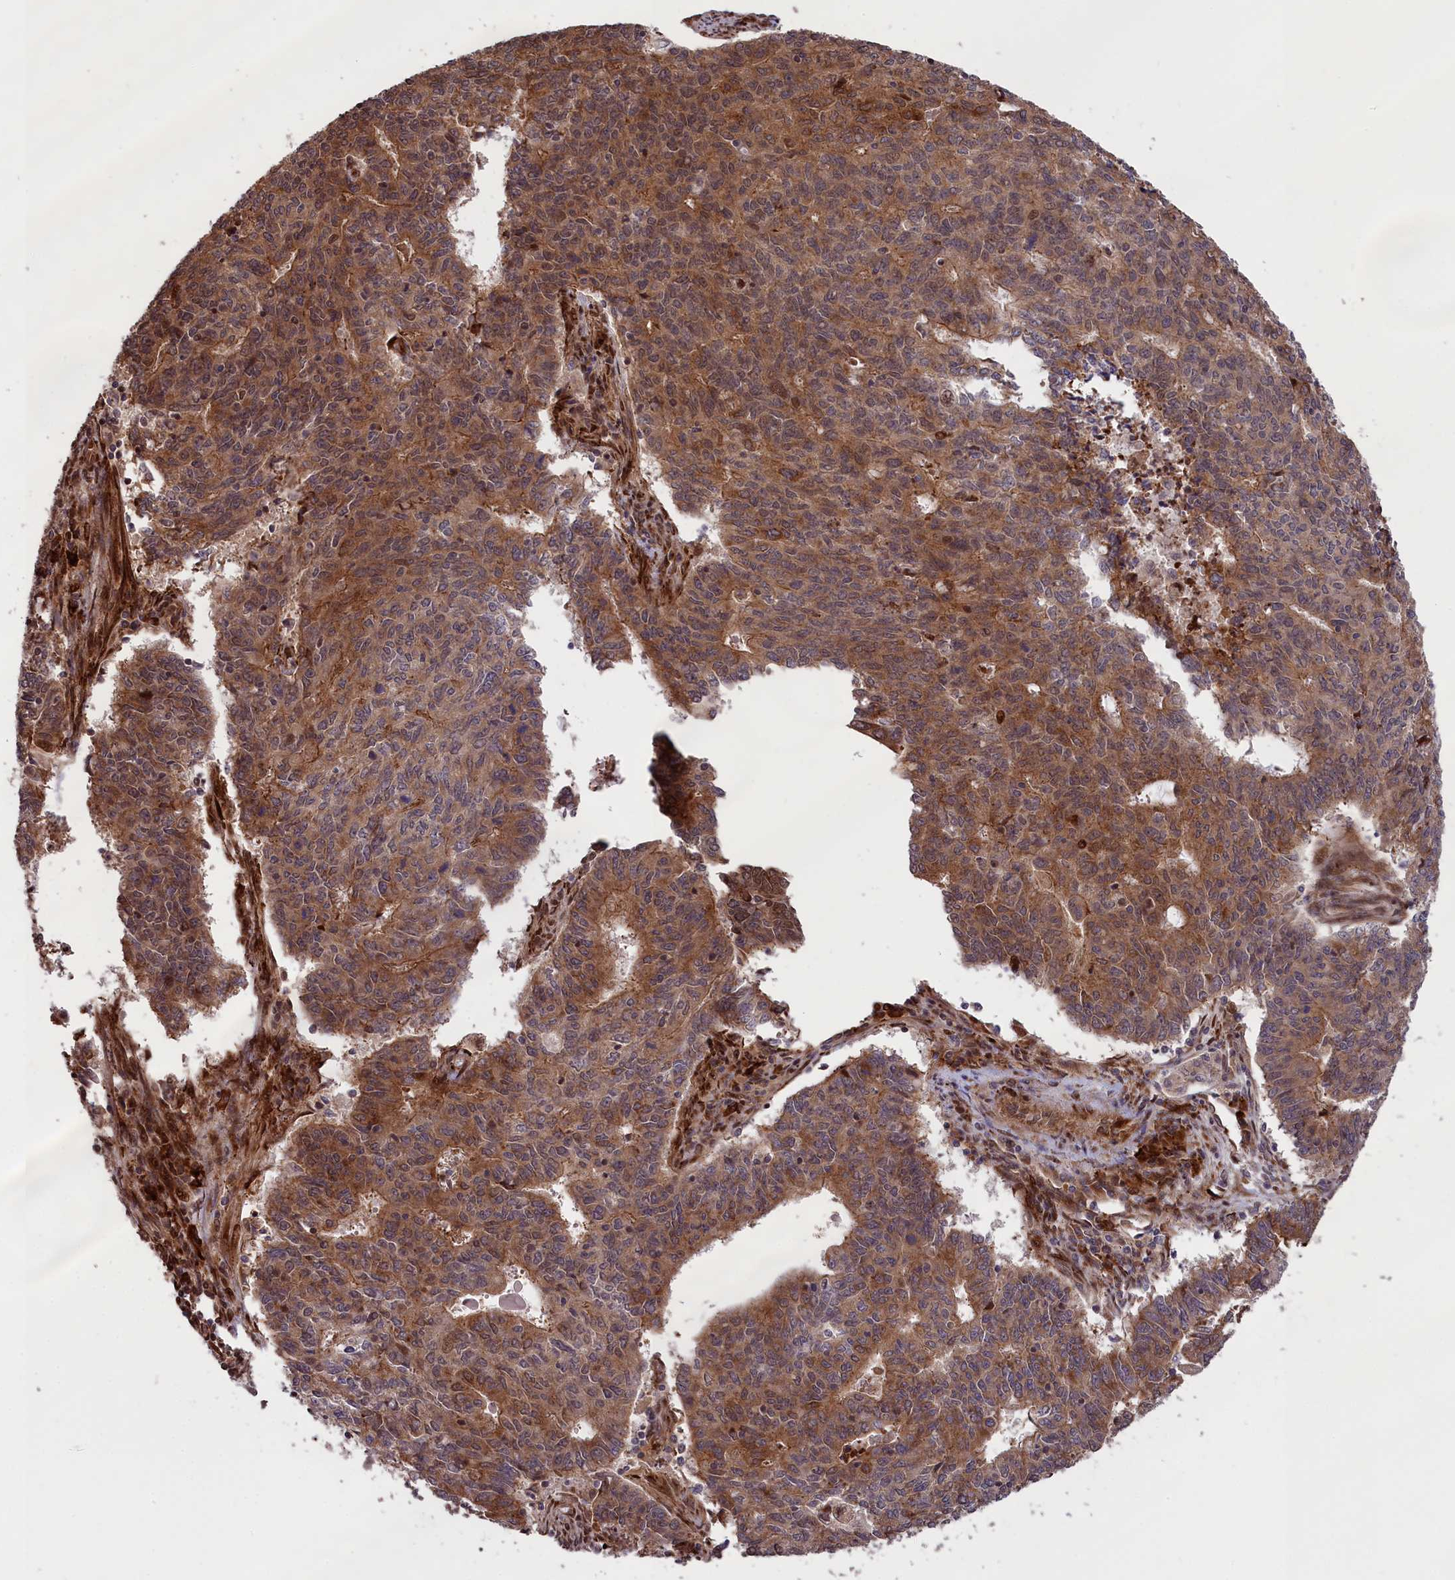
{"staining": {"intensity": "moderate", "quantity": ">75%", "location": "cytoplasmic/membranous"}, "tissue": "endometrial cancer", "cell_type": "Tumor cells", "image_type": "cancer", "snomed": [{"axis": "morphology", "description": "Adenocarcinoma, NOS"}, {"axis": "topography", "description": "Endometrium"}], "caption": "IHC (DAB) staining of endometrial cancer shows moderate cytoplasmic/membranous protein staining in about >75% of tumor cells. The staining was performed using DAB (3,3'-diaminobenzidine) to visualize the protein expression in brown, while the nuclei were stained in blue with hematoxylin (Magnification: 20x).", "gene": "DDX60L", "patient": {"sex": "female", "age": 59}}